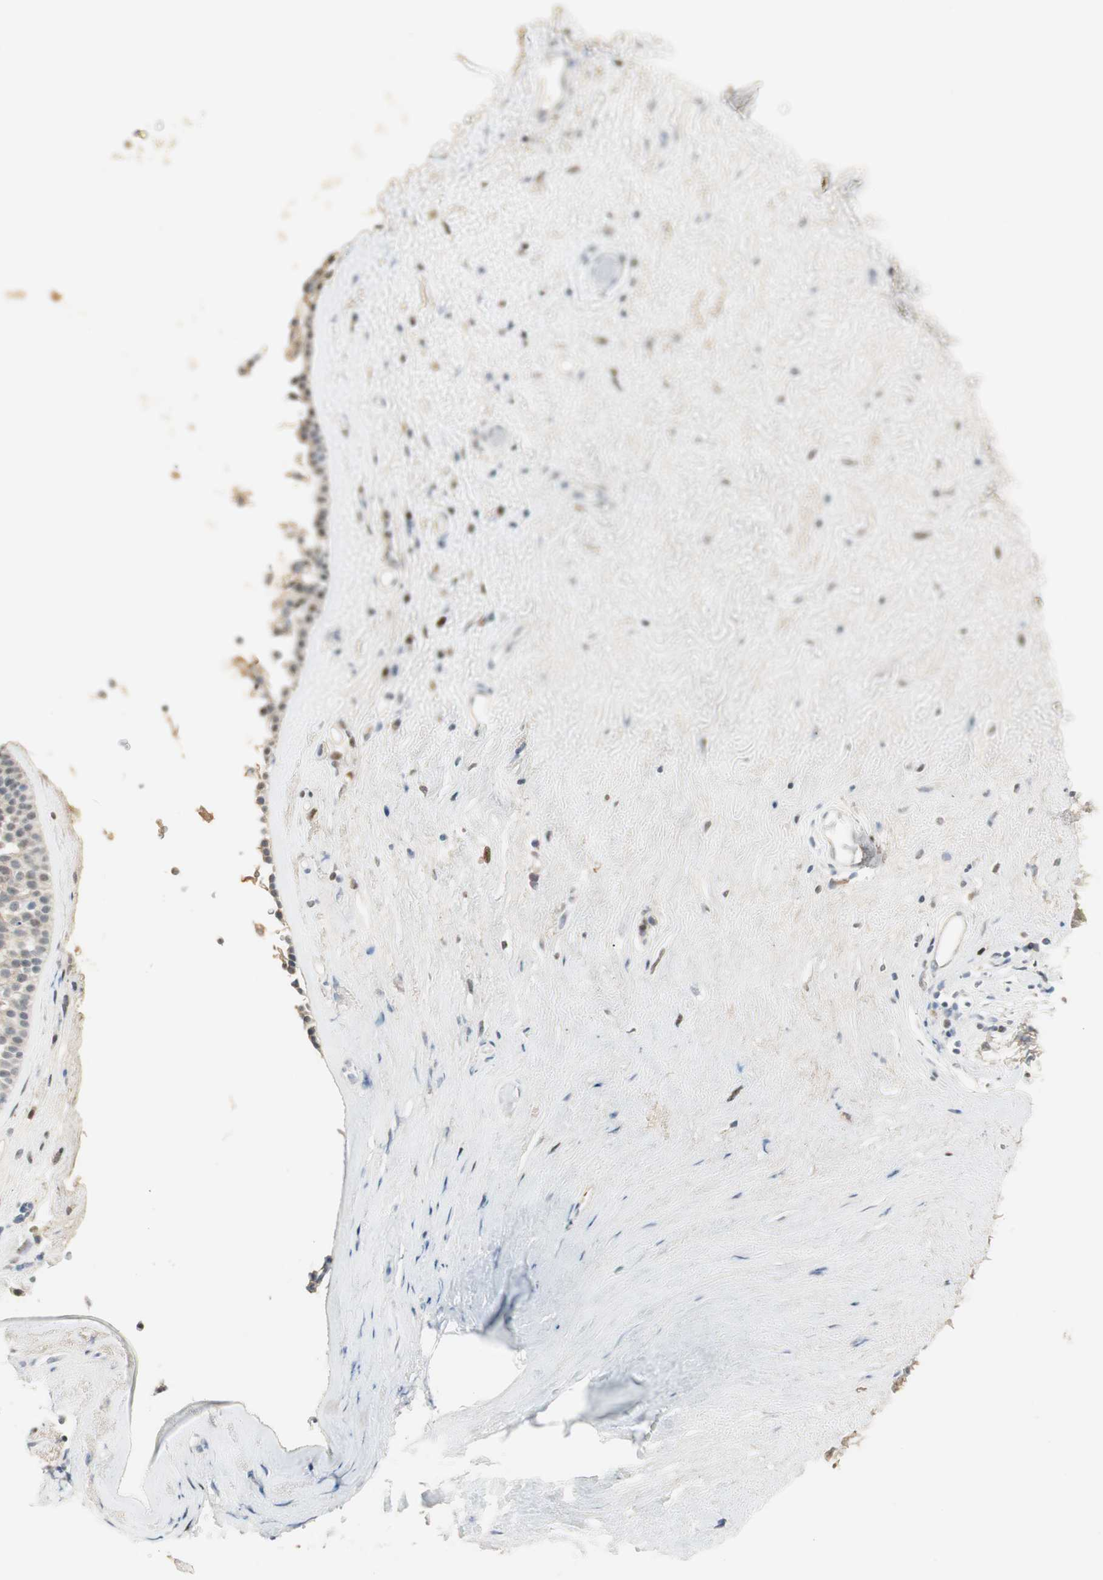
{"staining": {"intensity": "weak", "quantity": "25%-75%", "location": "nuclear"}, "tissue": "nasopharynx", "cell_type": "Respiratory epithelial cells", "image_type": "normal", "snomed": [{"axis": "morphology", "description": "Normal tissue, NOS"}, {"axis": "morphology", "description": "Inflammation, NOS"}, {"axis": "topography", "description": "Nasopharynx"}], "caption": "Nasopharynx stained with immunohistochemistry reveals weak nuclear staining in approximately 25%-75% of respiratory epithelial cells. (Stains: DAB (3,3'-diaminobenzidine) in brown, nuclei in blue, Microscopy: brightfield microscopy at high magnification).", "gene": "RUNX2", "patient": {"sex": "male", "age": 48}}